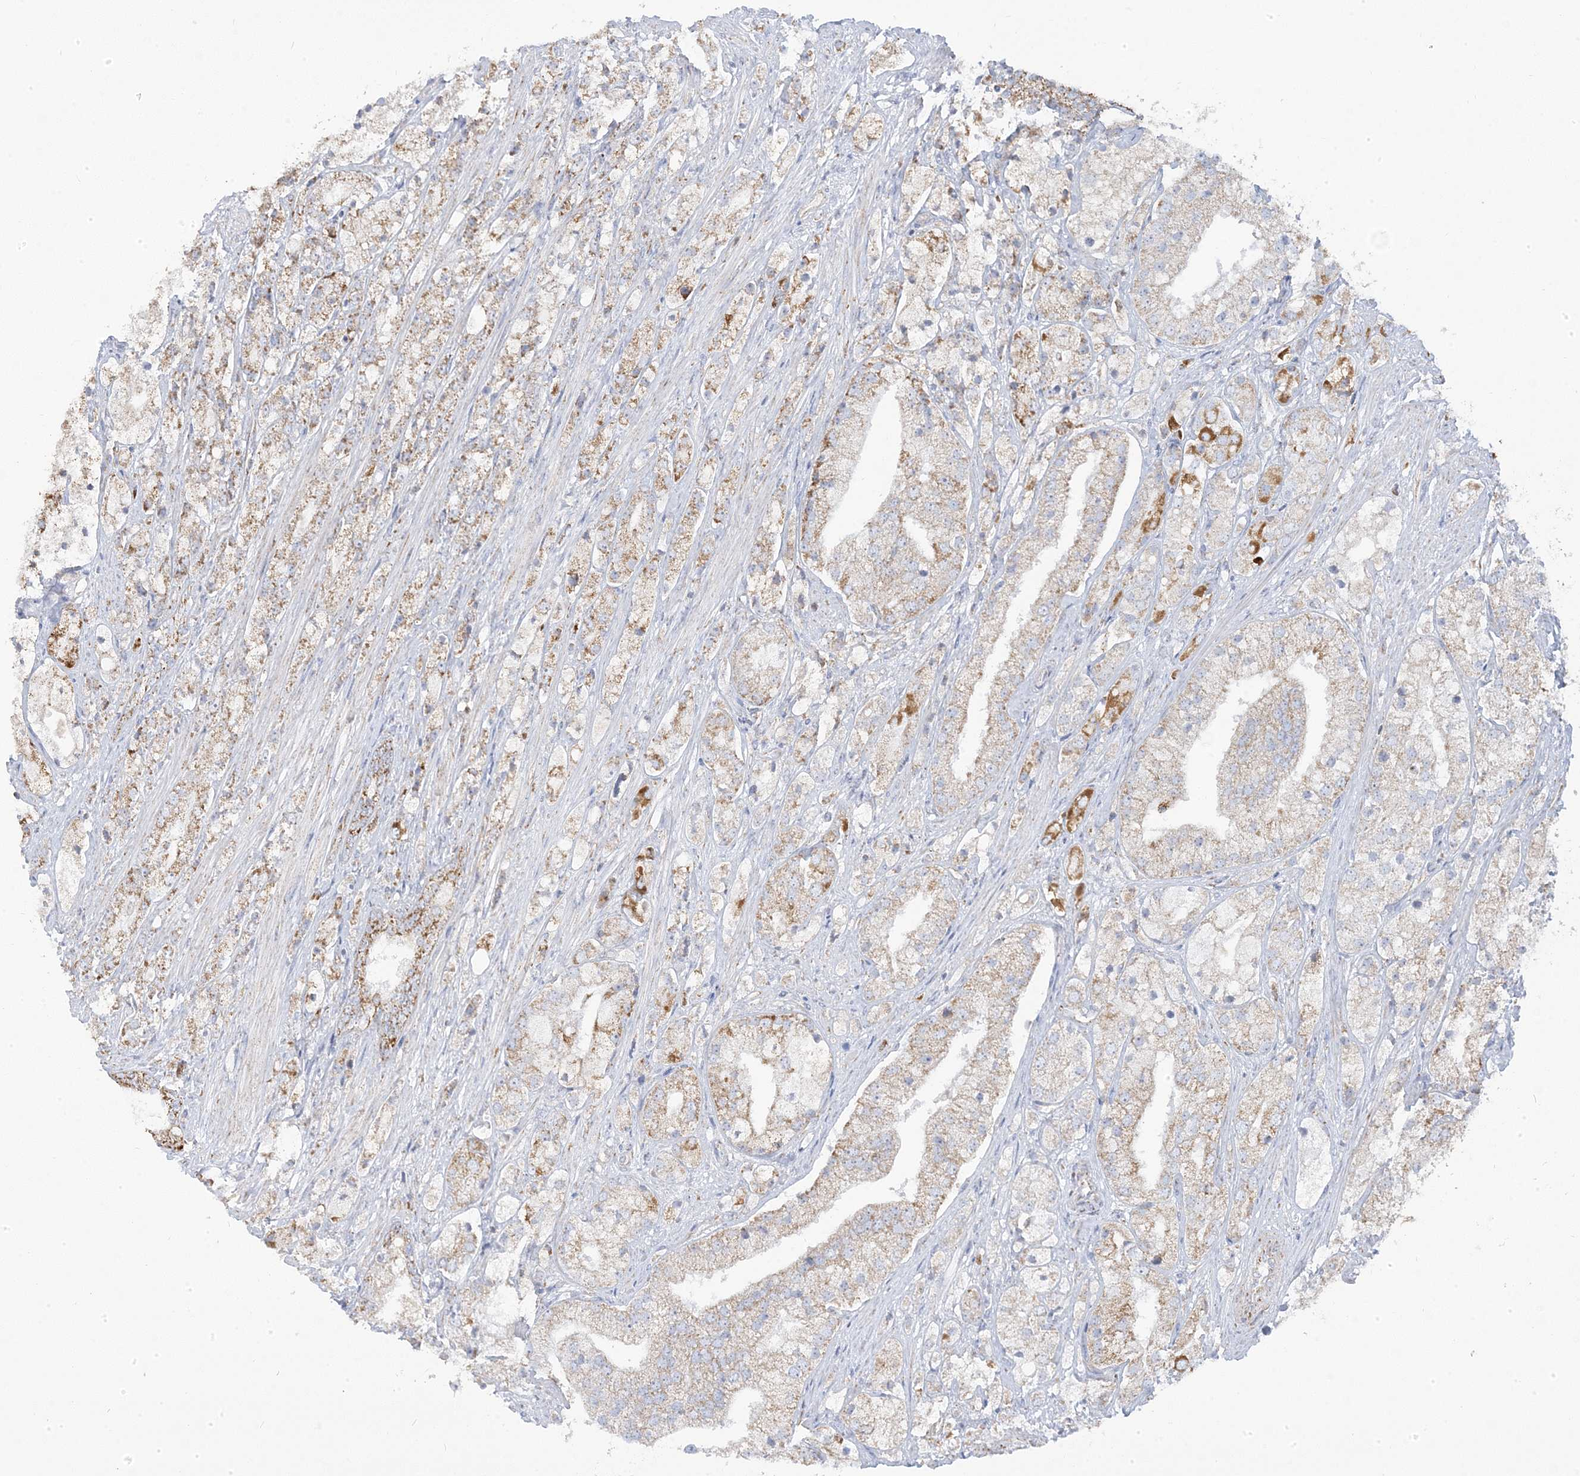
{"staining": {"intensity": "moderate", "quantity": "25%-75%", "location": "cytoplasmic/membranous"}, "tissue": "prostate cancer", "cell_type": "Tumor cells", "image_type": "cancer", "snomed": [{"axis": "morphology", "description": "Adenocarcinoma, High grade"}, {"axis": "topography", "description": "Prostate"}], "caption": "Tumor cells reveal medium levels of moderate cytoplasmic/membranous staining in approximately 25%-75% of cells in prostate cancer (high-grade adenocarcinoma). (IHC, brightfield microscopy, high magnification).", "gene": "PCCB", "patient": {"sex": "male", "age": 50}}